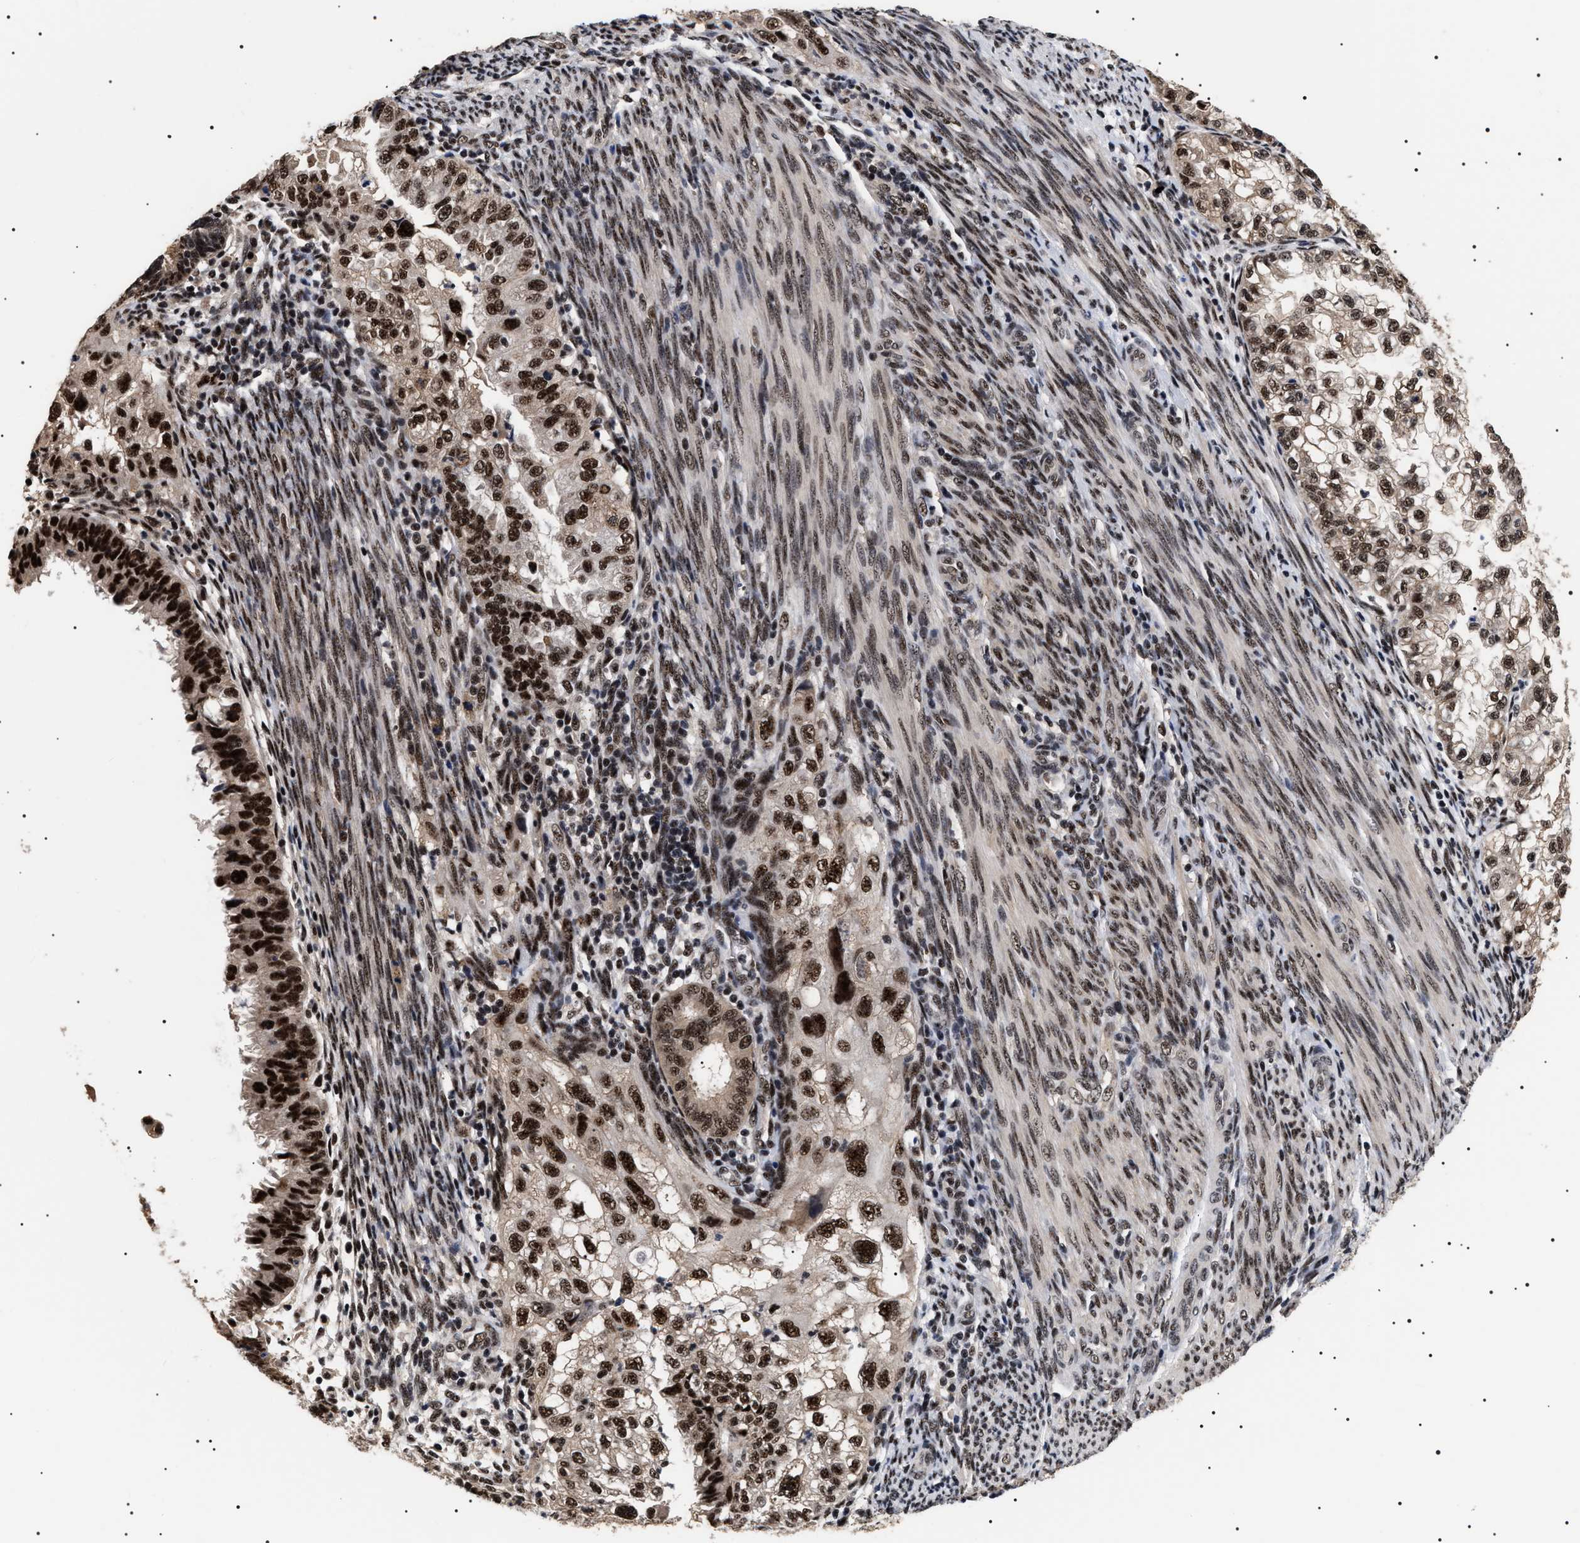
{"staining": {"intensity": "strong", "quantity": ">75%", "location": "nuclear"}, "tissue": "endometrial cancer", "cell_type": "Tumor cells", "image_type": "cancer", "snomed": [{"axis": "morphology", "description": "Adenocarcinoma, NOS"}, {"axis": "topography", "description": "Endometrium"}], "caption": "DAB immunohistochemical staining of human endometrial cancer reveals strong nuclear protein positivity in about >75% of tumor cells.", "gene": "CAAP1", "patient": {"sex": "female", "age": 85}}